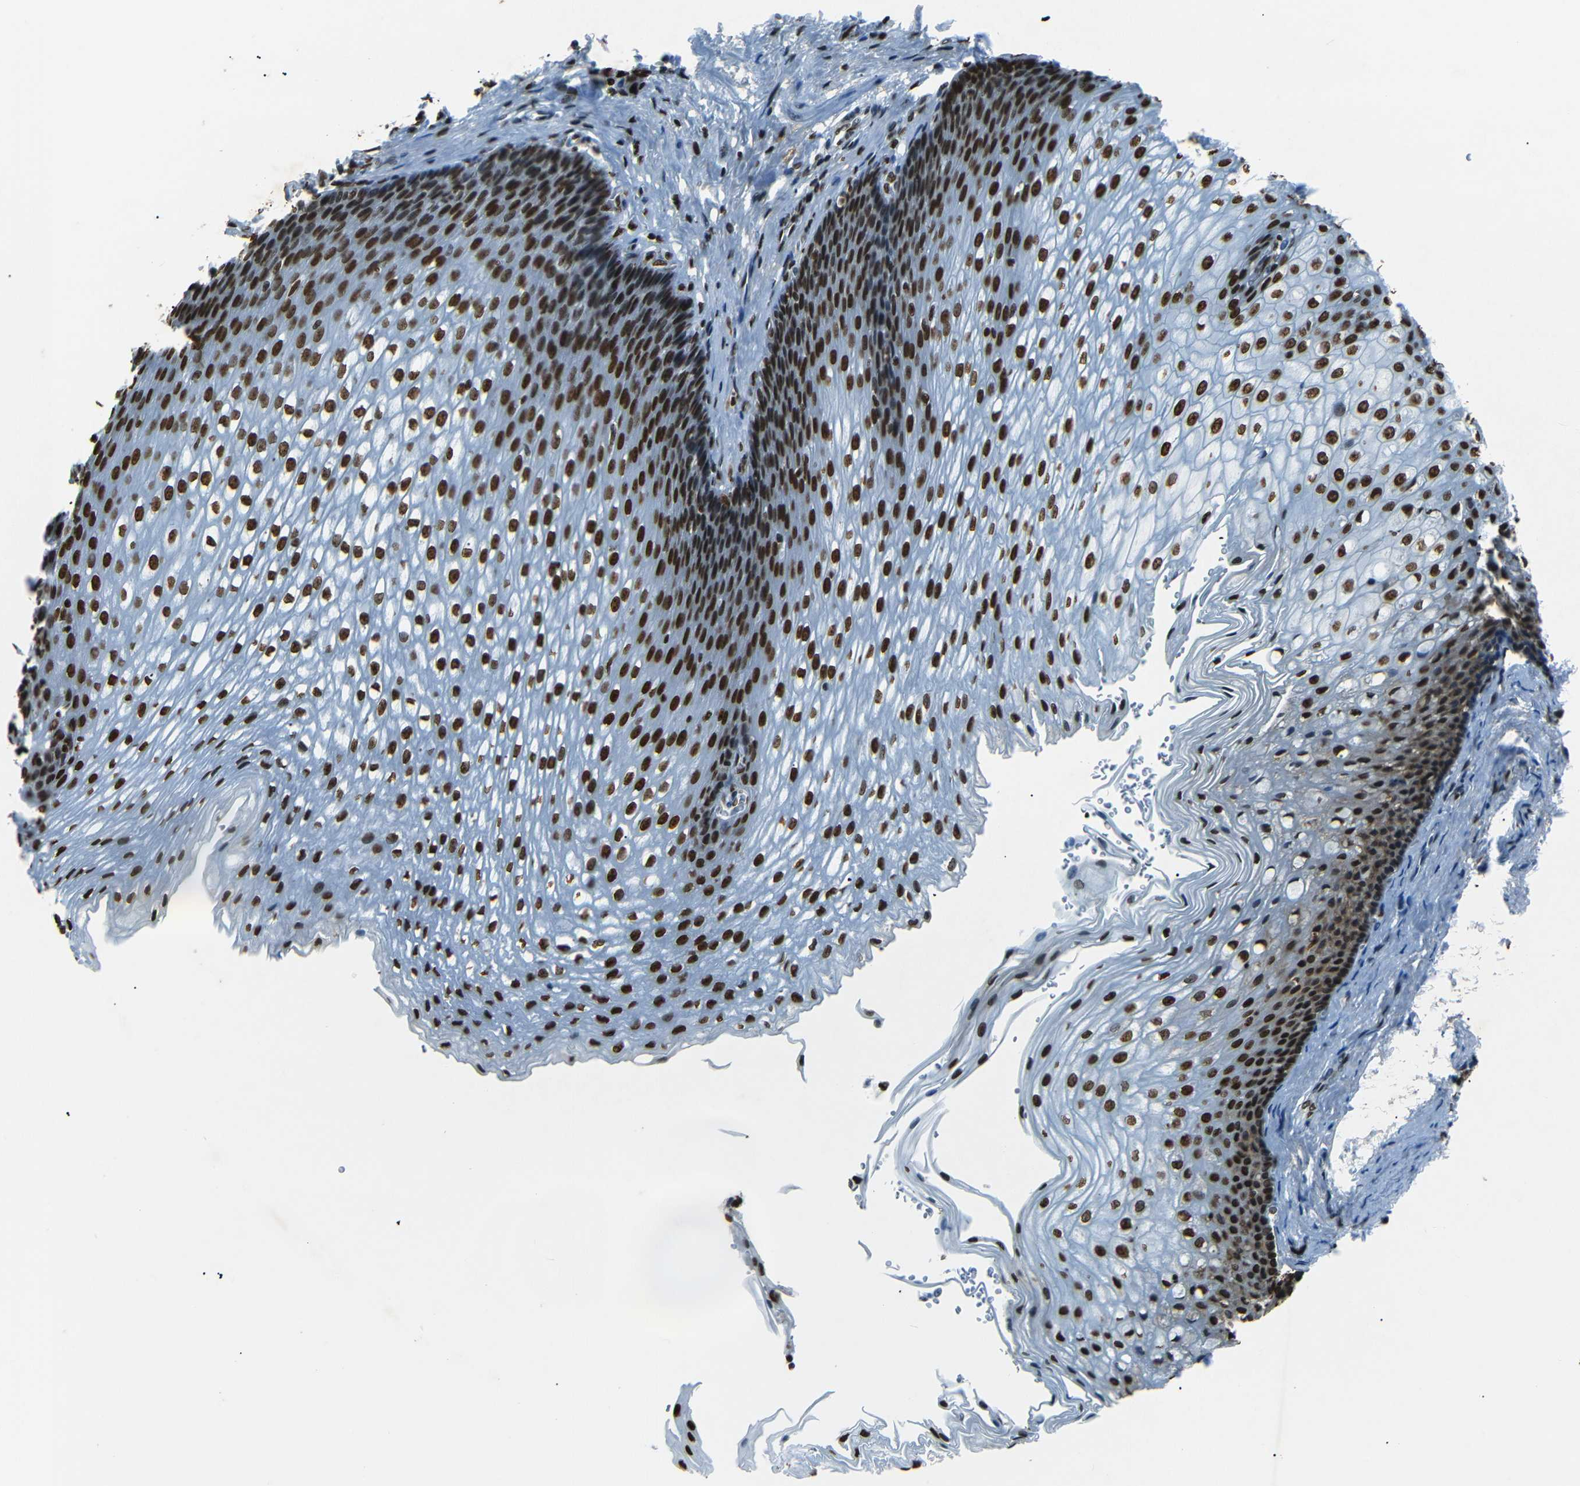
{"staining": {"intensity": "strong", "quantity": ">75%", "location": "nuclear"}, "tissue": "esophagus", "cell_type": "Squamous epithelial cells", "image_type": "normal", "snomed": [{"axis": "morphology", "description": "Normal tissue, NOS"}, {"axis": "topography", "description": "Esophagus"}], "caption": "This micrograph displays unremarkable esophagus stained with IHC to label a protein in brown. The nuclear of squamous epithelial cells show strong positivity for the protein. Nuclei are counter-stained blue.", "gene": "HMGN1", "patient": {"sex": "male", "age": 48}}